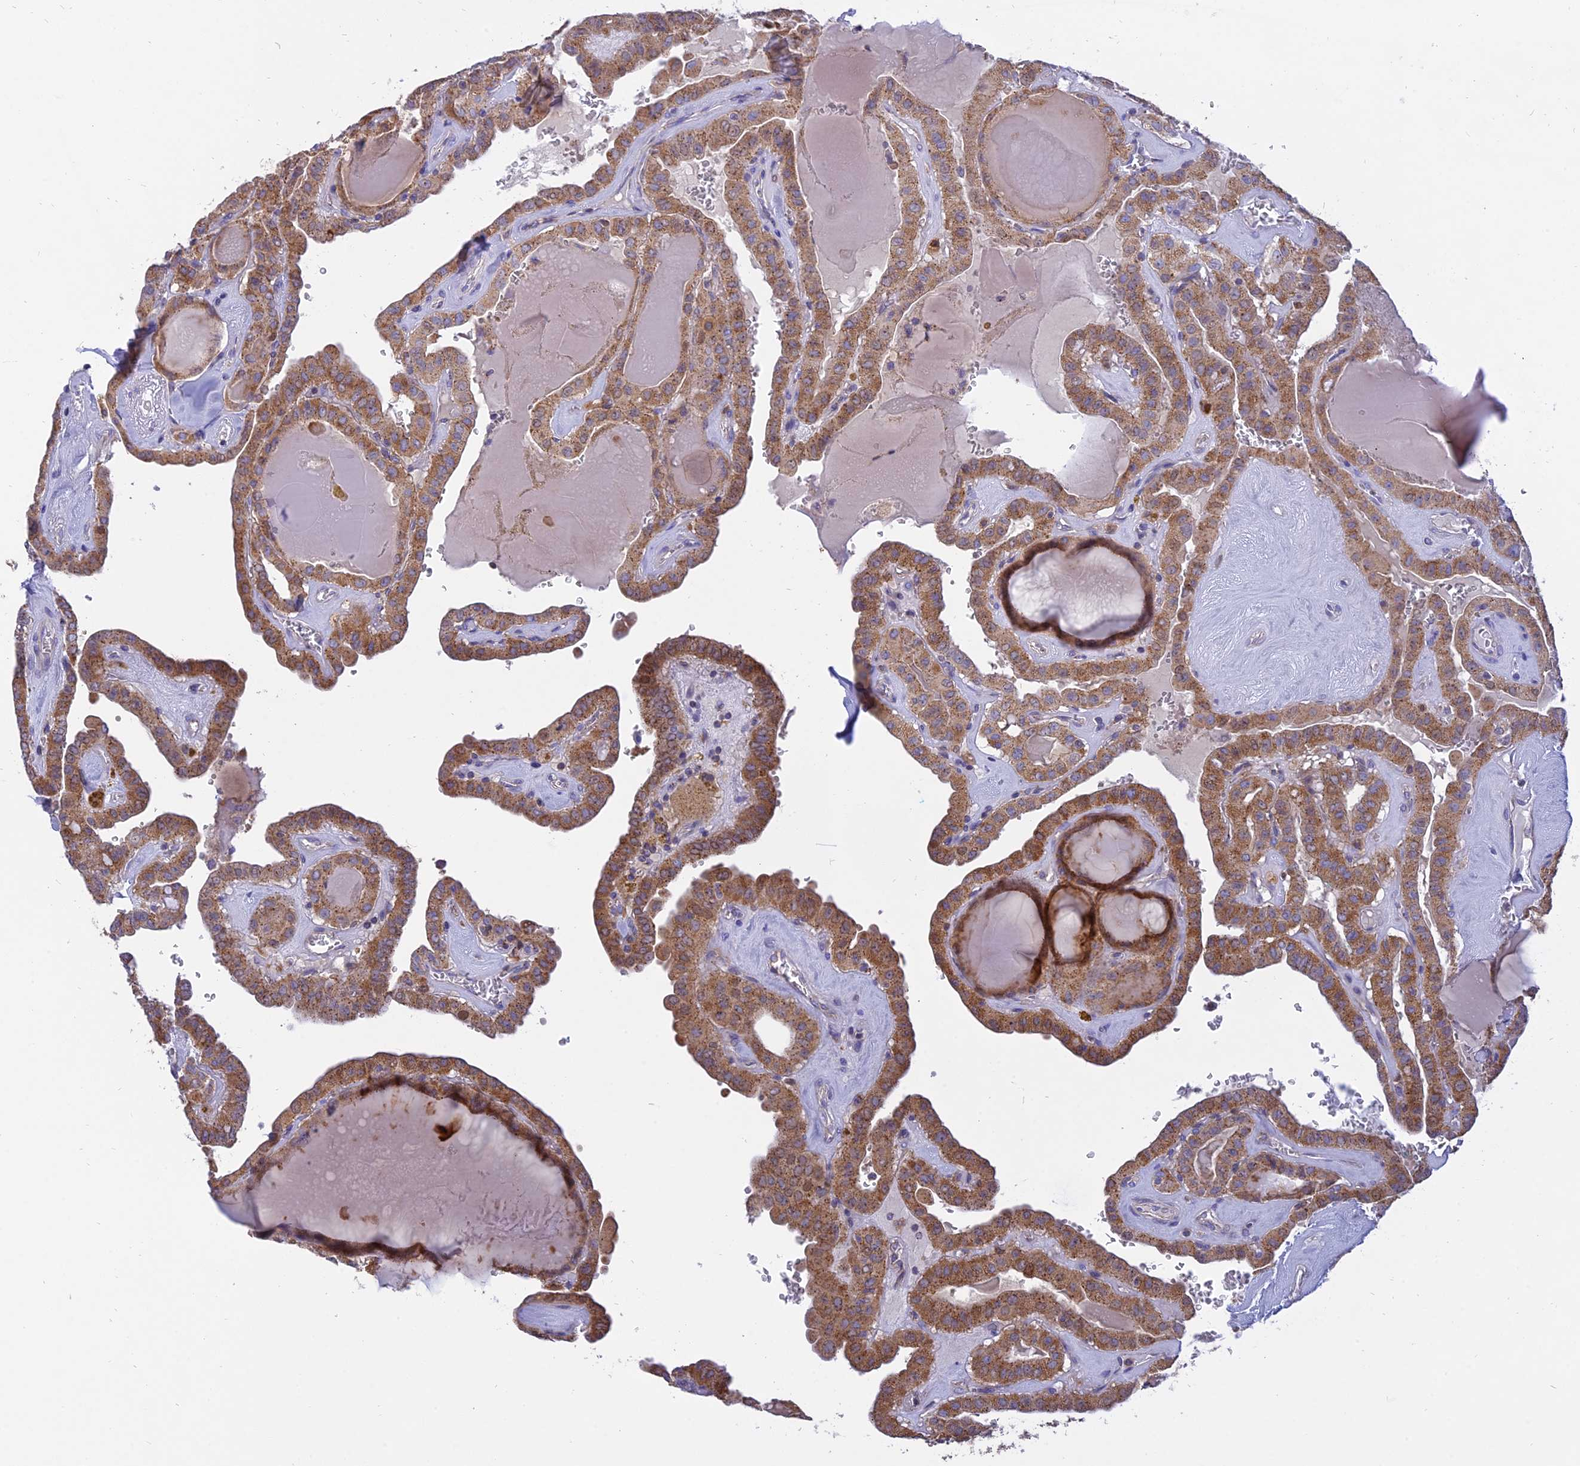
{"staining": {"intensity": "strong", "quantity": ">75%", "location": "cytoplasmic/membranous"}, "tissue": "thyroid cancer", "cell_type": "Tumor cells", "image_type": "cancer", "snomed": [{"axis": "morphology", "description": "Papillary adenocarcinoma, NOS"}, {"axis": "topography", "description": "Thyroid gland"}], "caption": "IHC of thyroid papillary adenocarcinoma reveals high levels of strong cytoplasmic/membranous staining in approximately >75% of tumor cells.", "gene": "CENPV", "patient": {"sex": "male", "age": 52}}